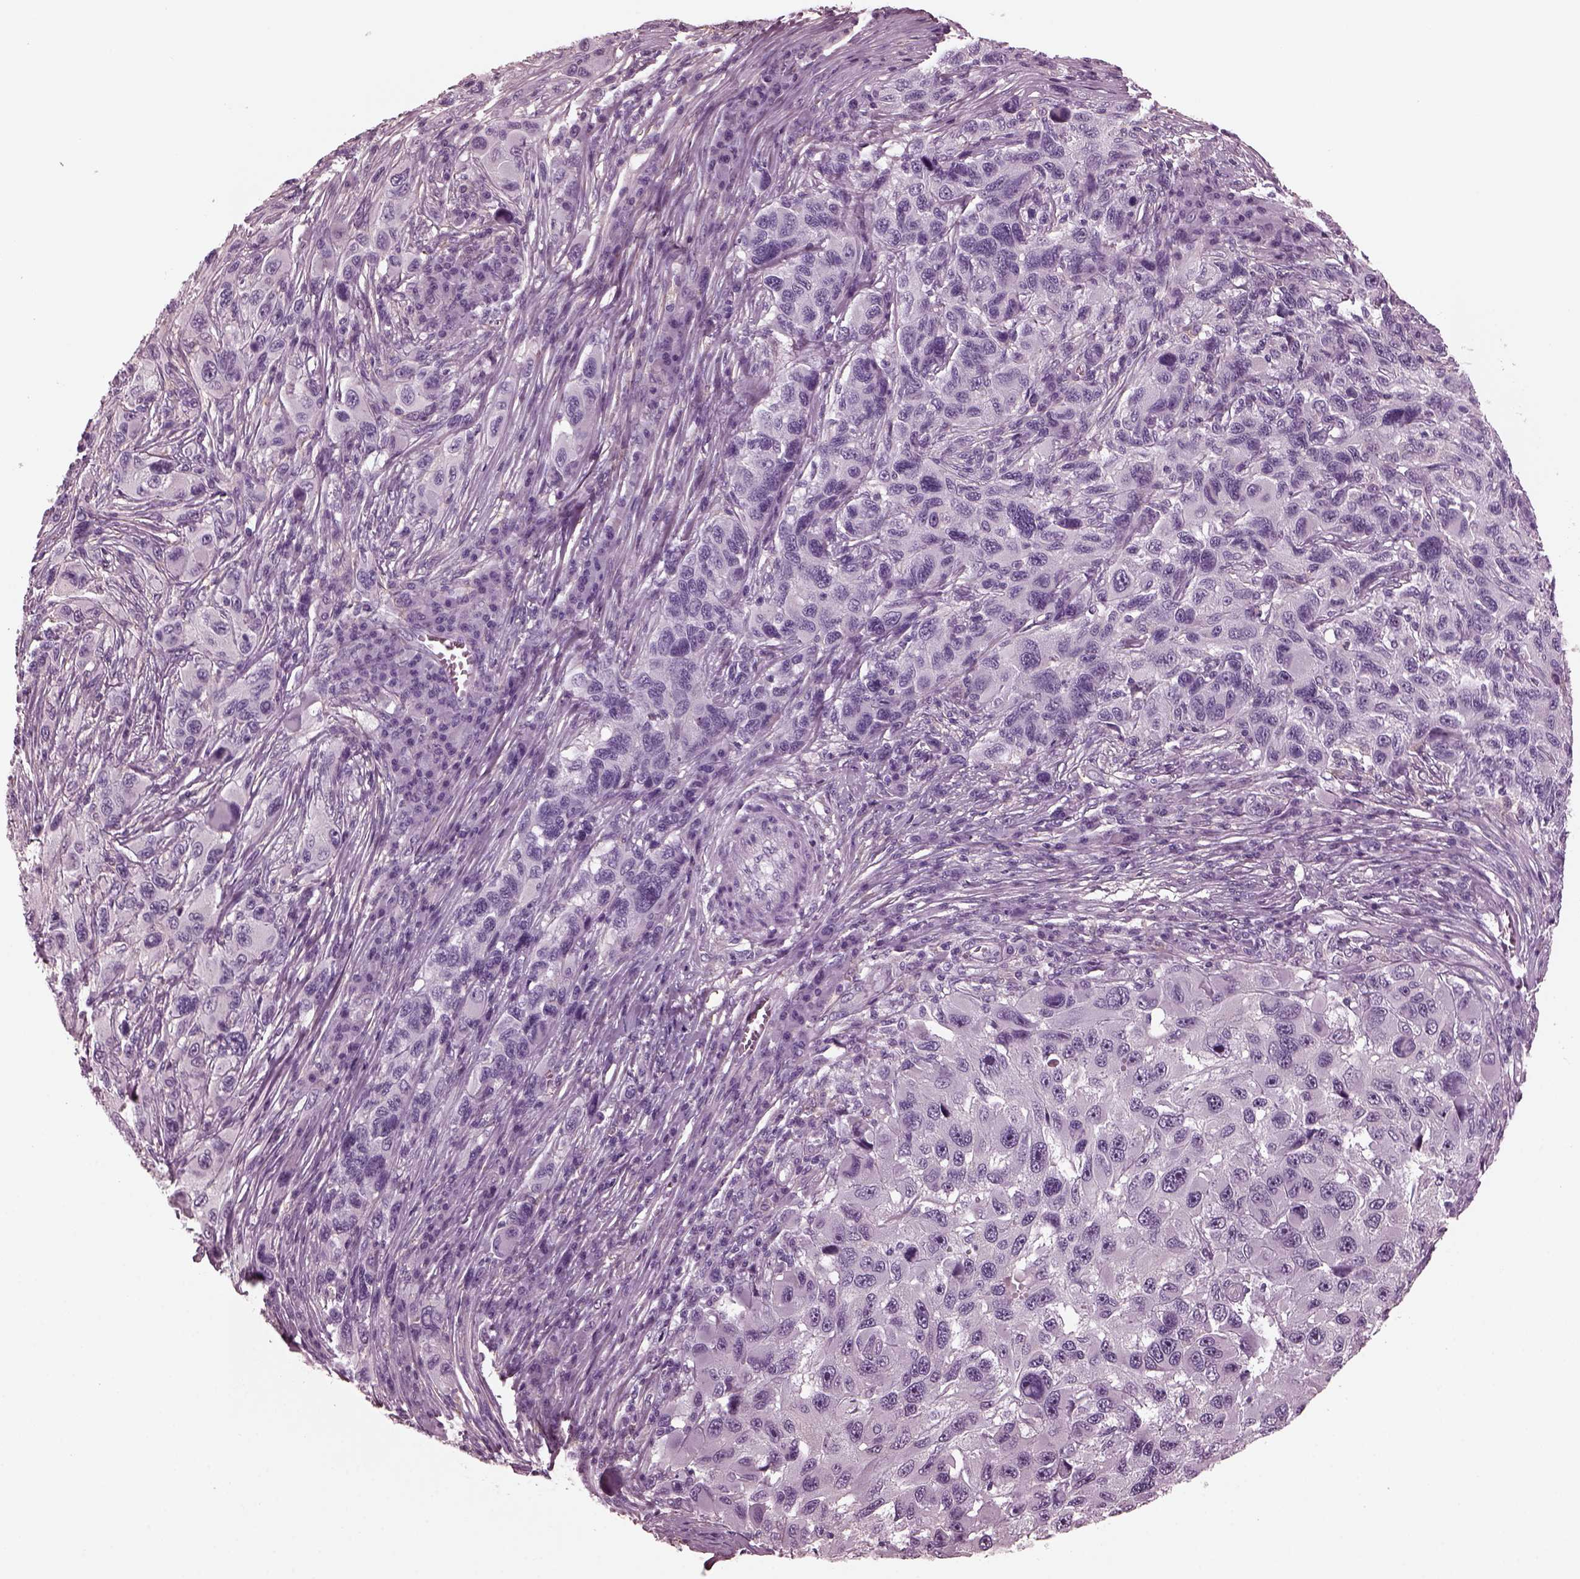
{"staining": {"intensity": "negative", "quantity": "none", "location": "none"}, "tissue": "melanoma", "cell_type": "Tumor cells", "image_type": "cancer", "snomed": [{"axis": "morphology", "description": "Malignant melanoma, NOS"}, {"axis": "topography", "description": "Skin"}], "caption": "An immunohistochemistry (IHC) histopathology image of melanoma is shown. There is no staining in tumor cells of melanoma. (Stains: DAB (3,3'-diaminobenzidine) immunohistochemistry with hematoxylin counter stain, Microscopy: brightfield microscopy at high magnification).", "gene": "CGA", "patient": {"sex": "male", "age": 53}}